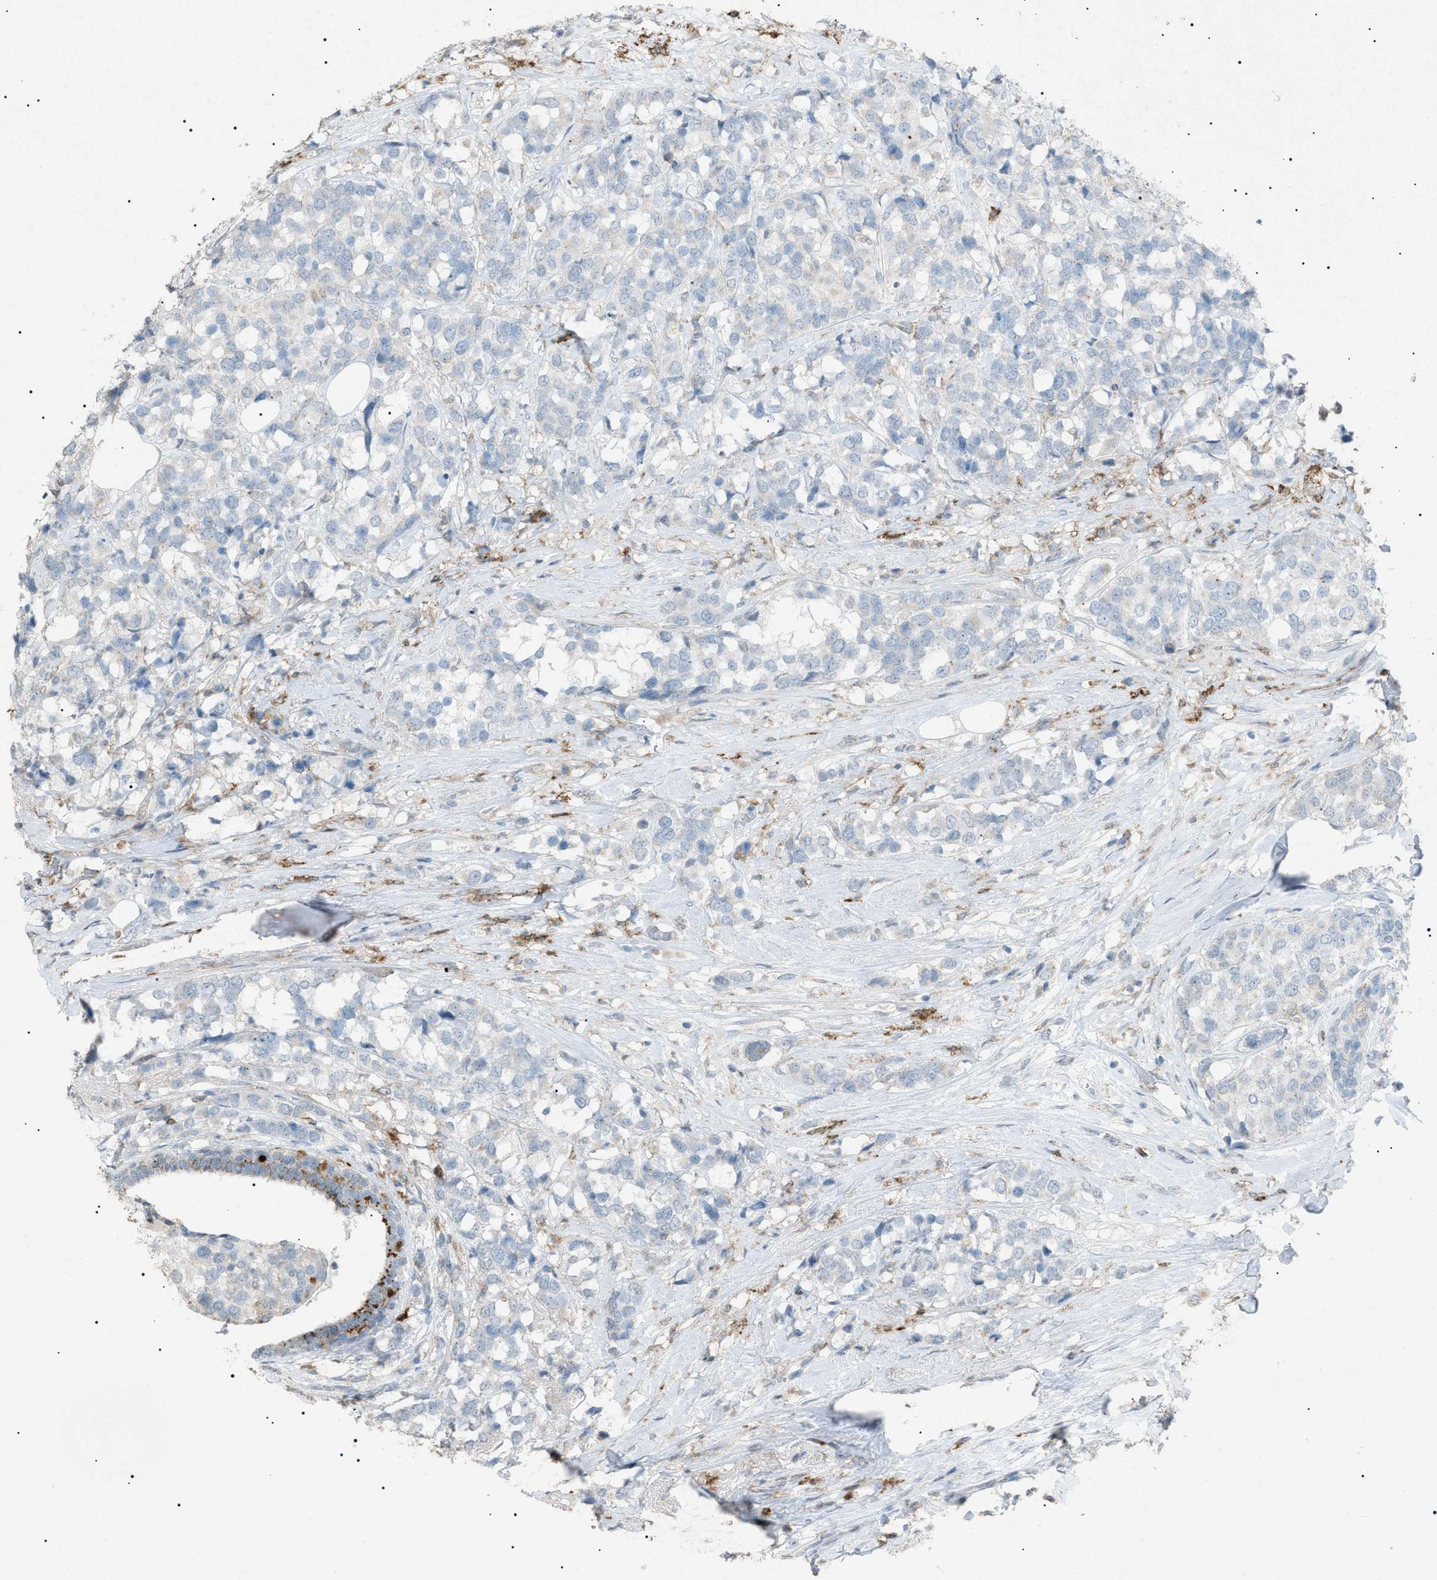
{"staining": {"intensity": "negative", "quantity": "none", "location": "none"}, "tissue": "breast cancer", "cell_type": "Tumor cells", "image_type": "cancer", "snomed": [{"axis": "morphology", "description": "Lobular carcinoma"}, {"axis": "topography", "description": "Breast"}], "caption": "Tumor cells are negative for brown protein staining in breast cancer (lobular carcinoma). The staining is performed using DAB brown chromogen with nuclei counter-stained in using hematoxylin.", "gene": "BTK", "patient": {"sex": "female", "age": 59}}